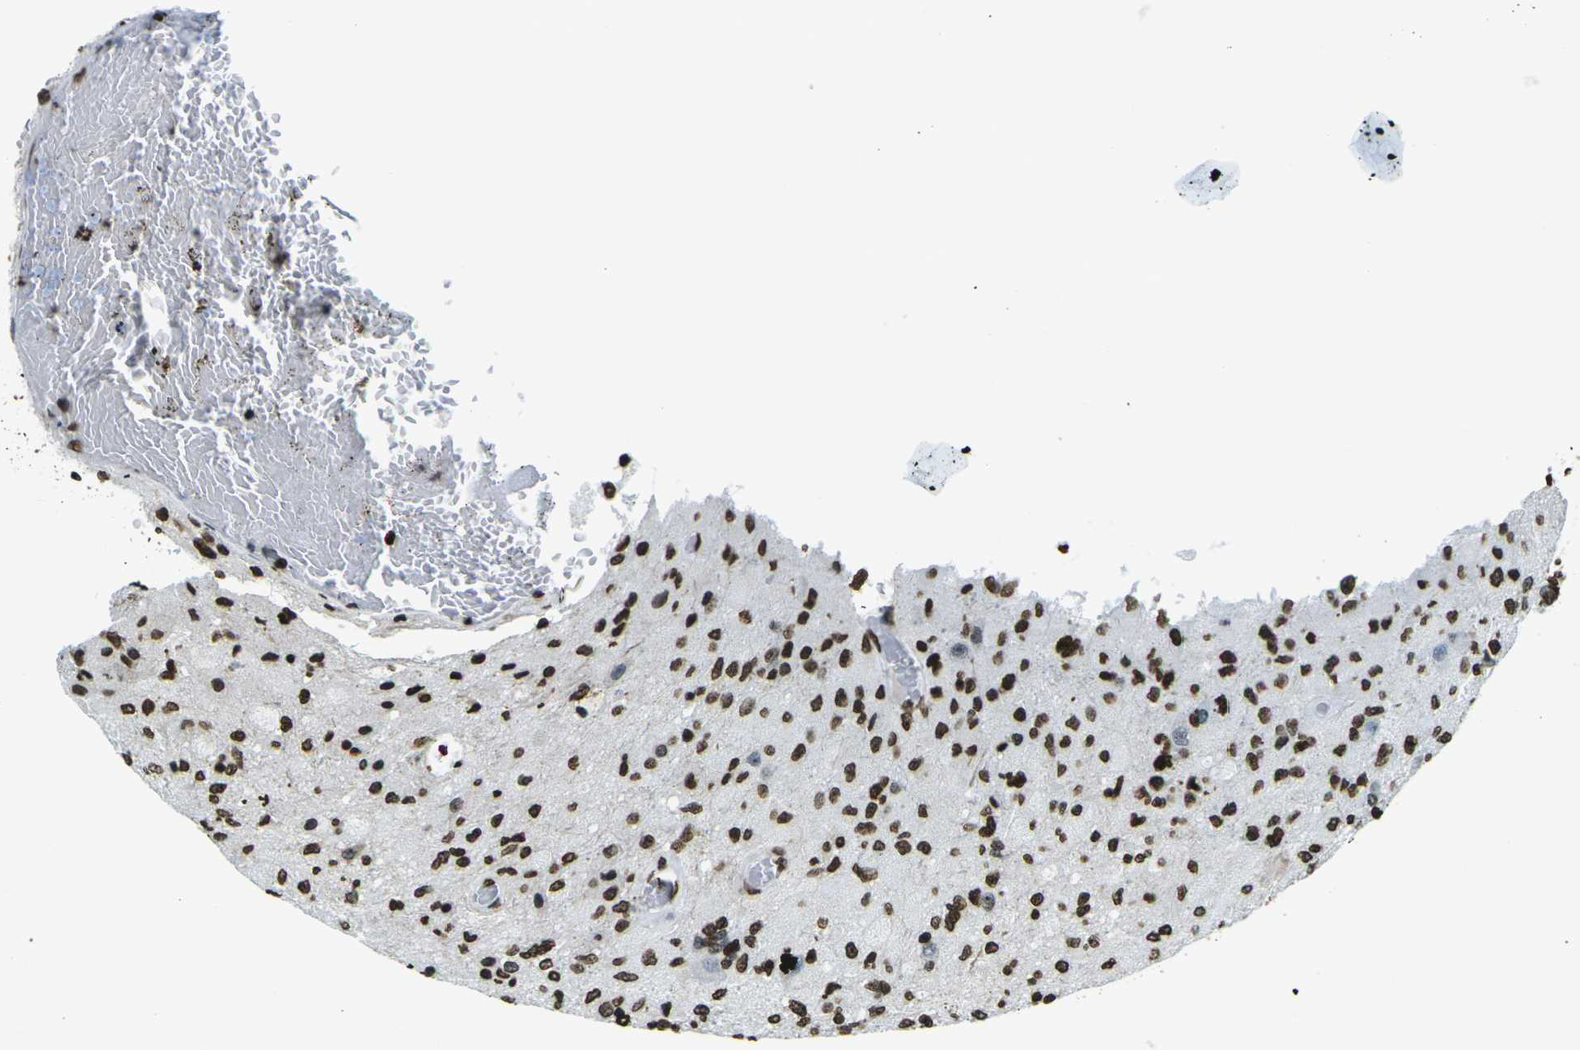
{"staining": {"intensity": "strong", "quantity": ">75%", "location": "nuclear"}, "tissue": "glioma", "cell_type": "Tumor cells", "image_type": "cancer", "snomed": [{"axis": "morphology", "description": "Normal tissue, NOS"}, {"axis": "morphology", "description": "Glioma, malignant, High grade"}, {"axis": "topography", "description": "Cerebral cortex"}], "caption": "Brown immunohistochemical staining in glioma demonstrates strong nuclear staining in approximately >75% of tumor cells.", "gene": "H1-2", "patient": {"sex": "male", "age": 77}}